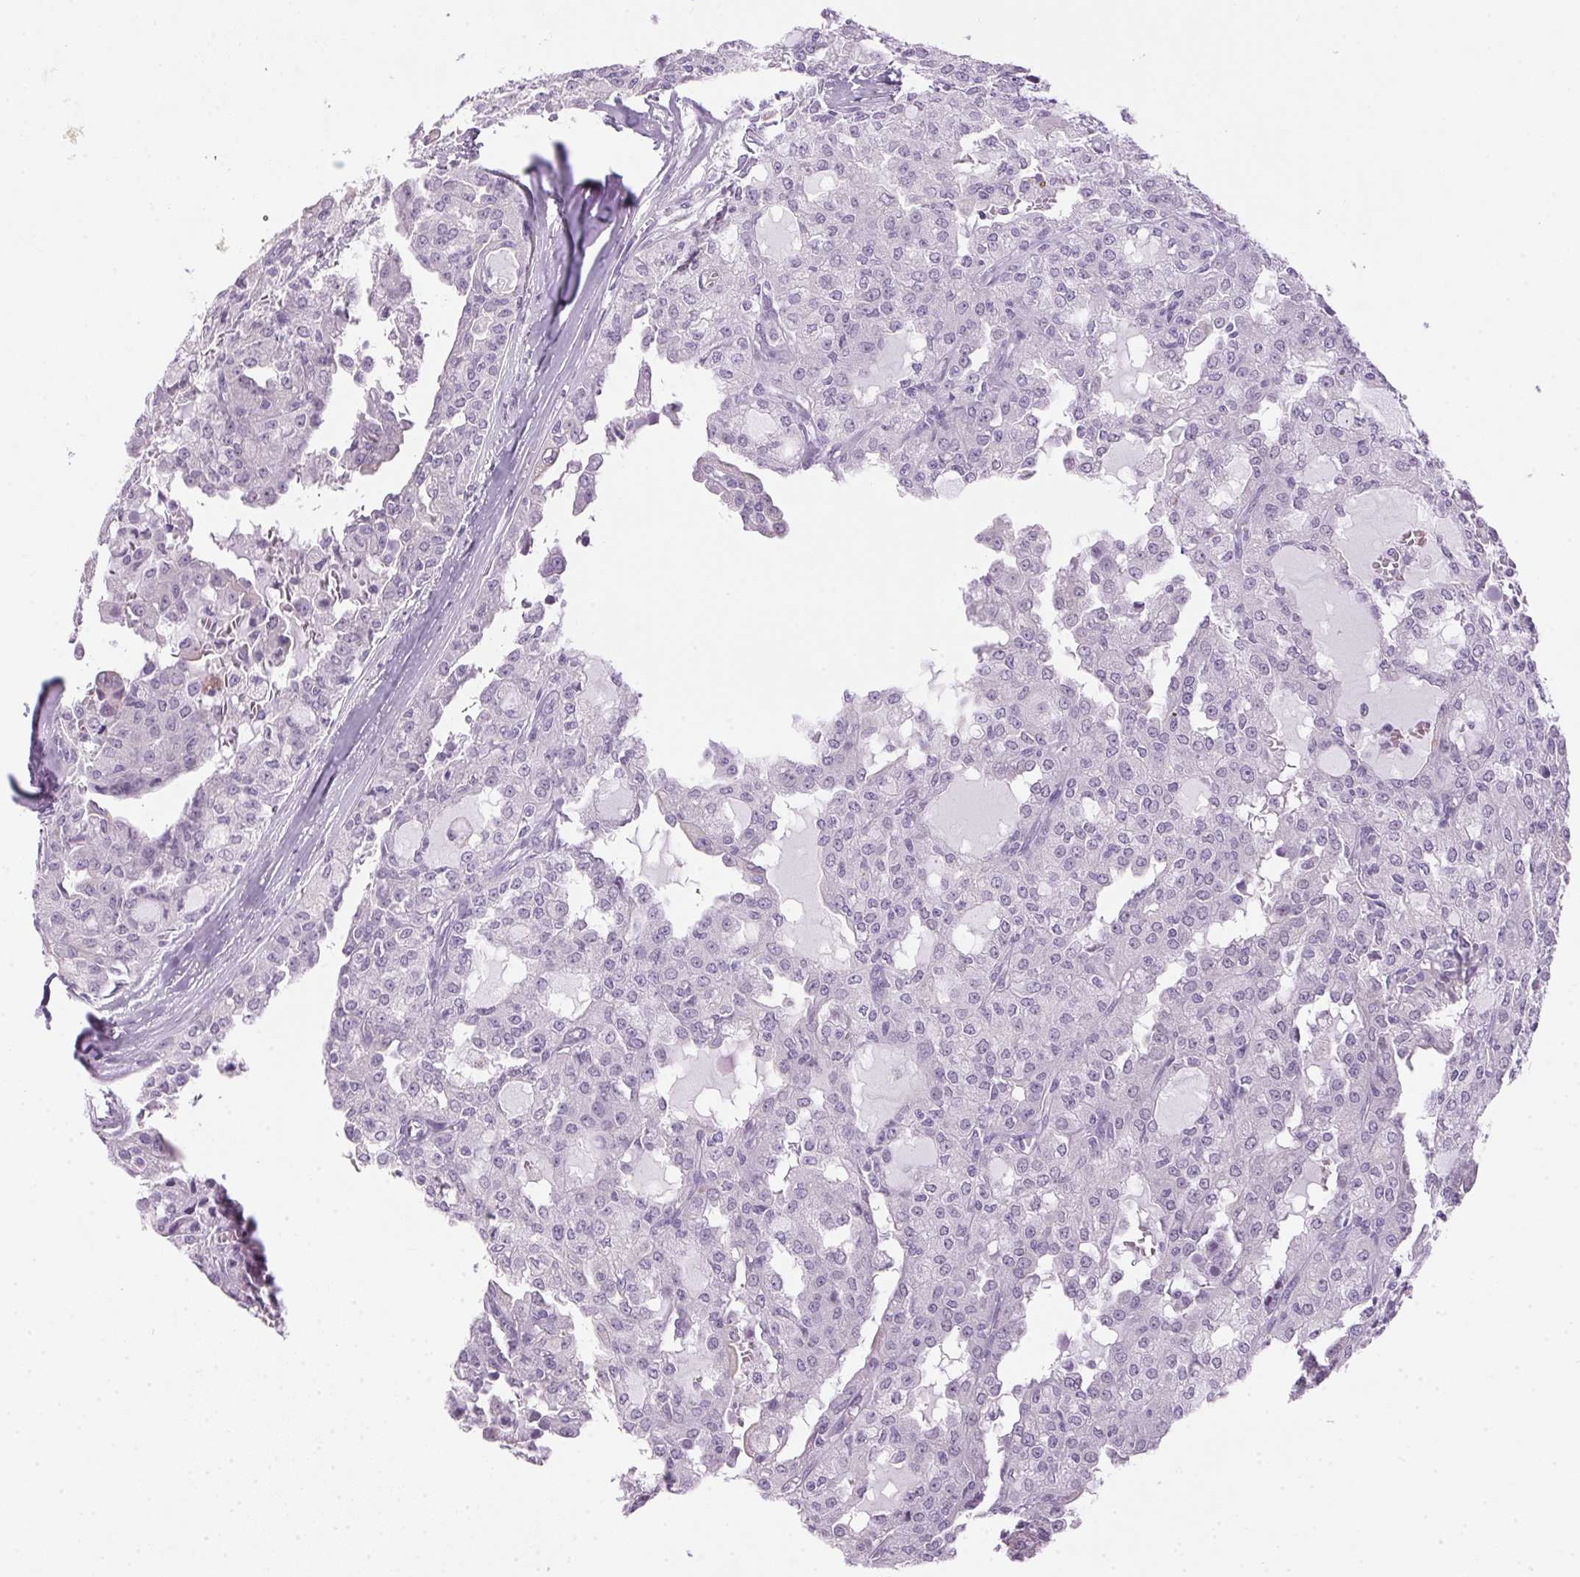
{"staining": {"intensity": "negative", "quantity": "none", "location": "none"}, "tissue": "head and neck cancer", "cell_type": "Tumor cells", "image_type": "cancer", "snomed": [{"axis": "morphology", "description": "Adenocarcinoma, NOS"}, {"axis": "topography", "description": "Head-Neck"}], "caption": "This is an IHC micrograph of head and neck adenocarcinoma. There is no positivity in tumor cells.", "gene": "POPDC2", "patient": {"sex": "male", "age": 64}}